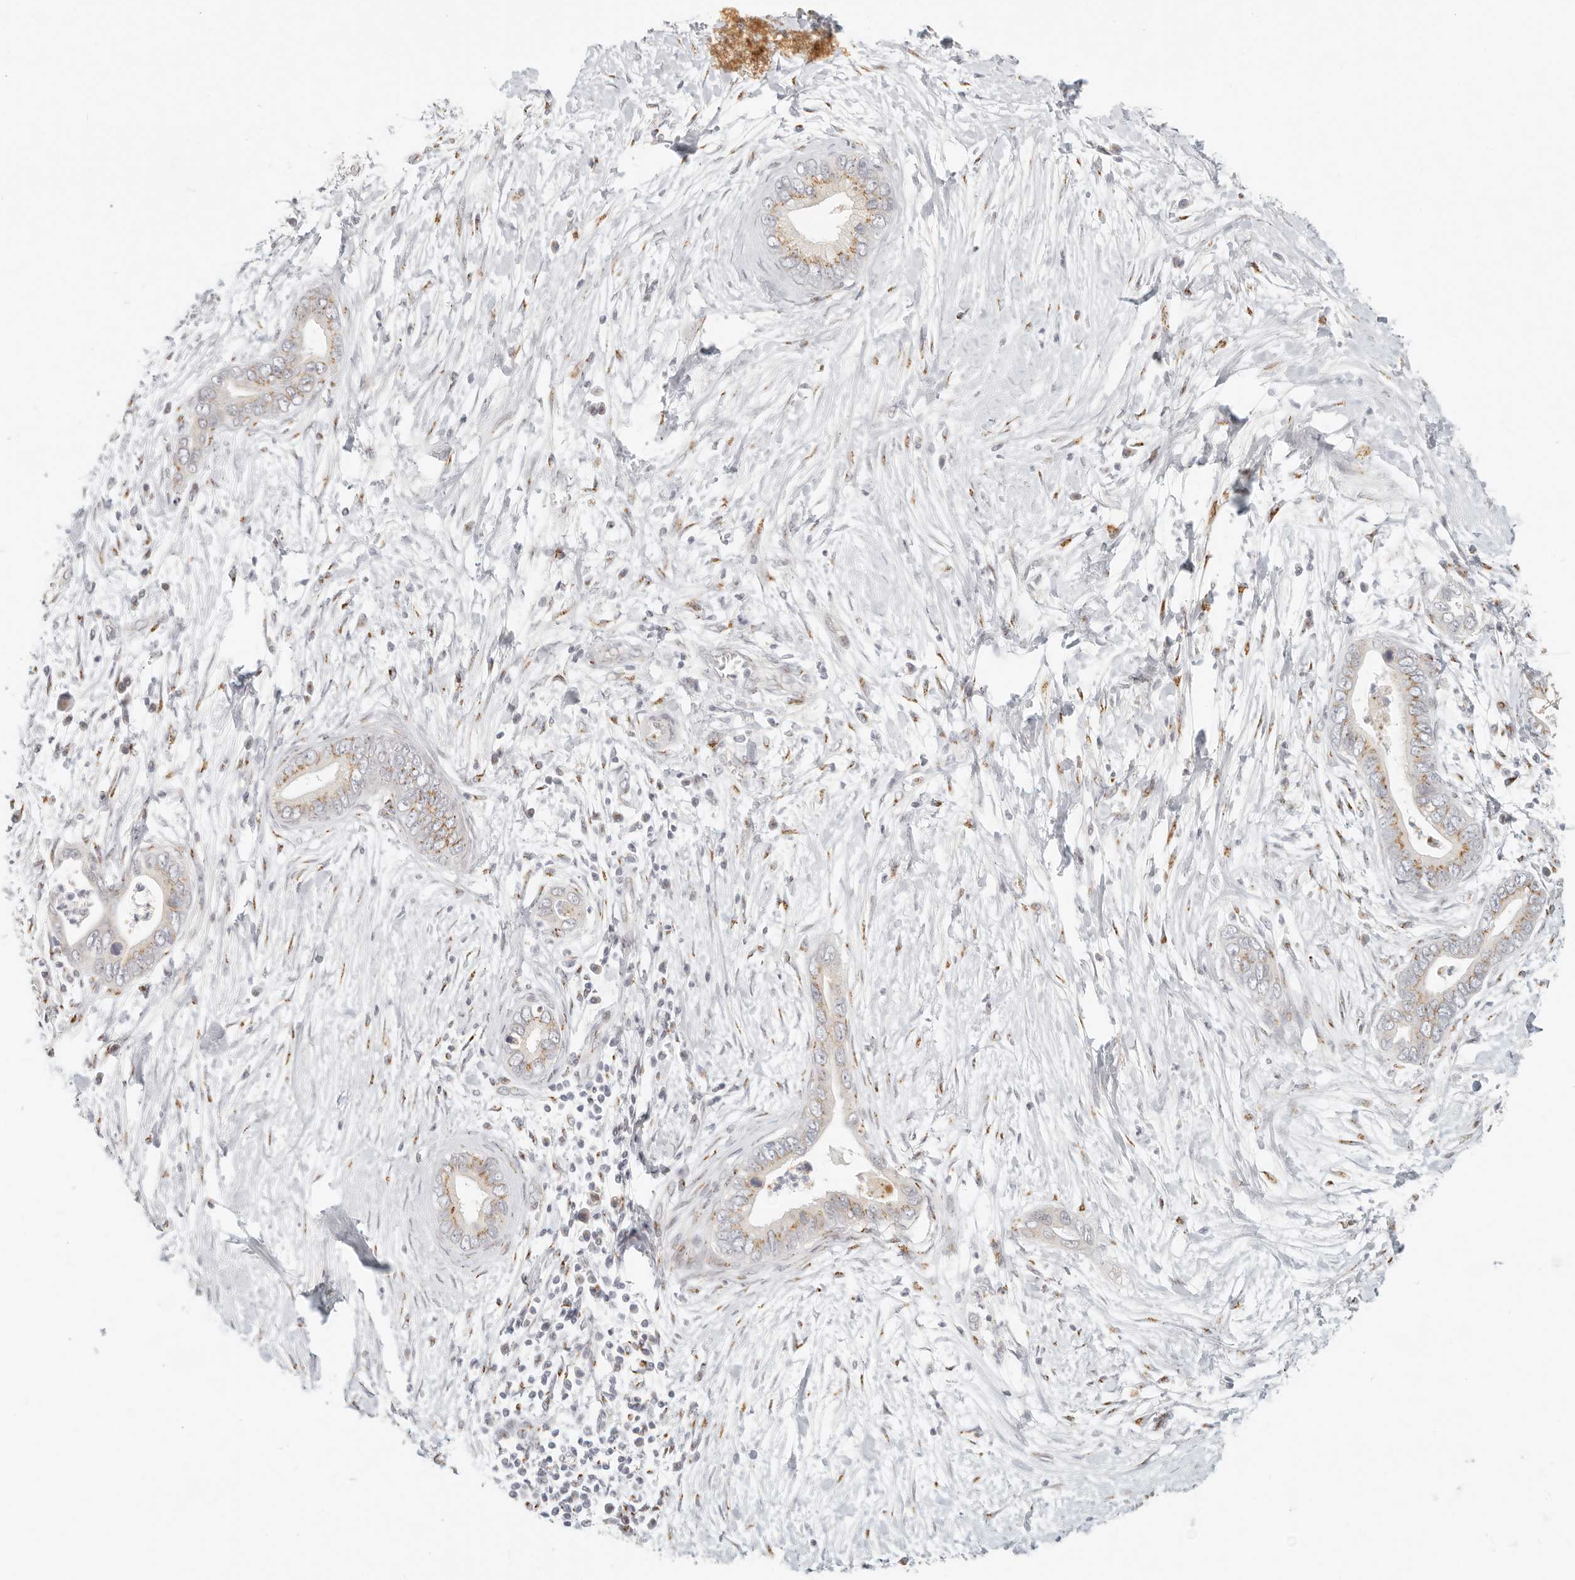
{"staining": {"intensity": "moderate", "quantity": "25%-75%", "location": "cytoplasmic/membranous"}, "tissue": "pancreatic cancer", "cell_type": "Tumor cells", "image_type": "cancer", "snomed": [{"axis": "morphology", "description": "Adenocarcinoma, NOS"}, {"axis": "topography", "description": "Pancreas"}], "caption": "This is an image of immunohistochemistry (IHC) staining of pancreatic cancer (adenocarcinoma), which shows moderate expression in the cytoplasmic/membranous of tumor cells.", "gene": "FAM20B", "patient": {"sex": "male", "age": 75}}